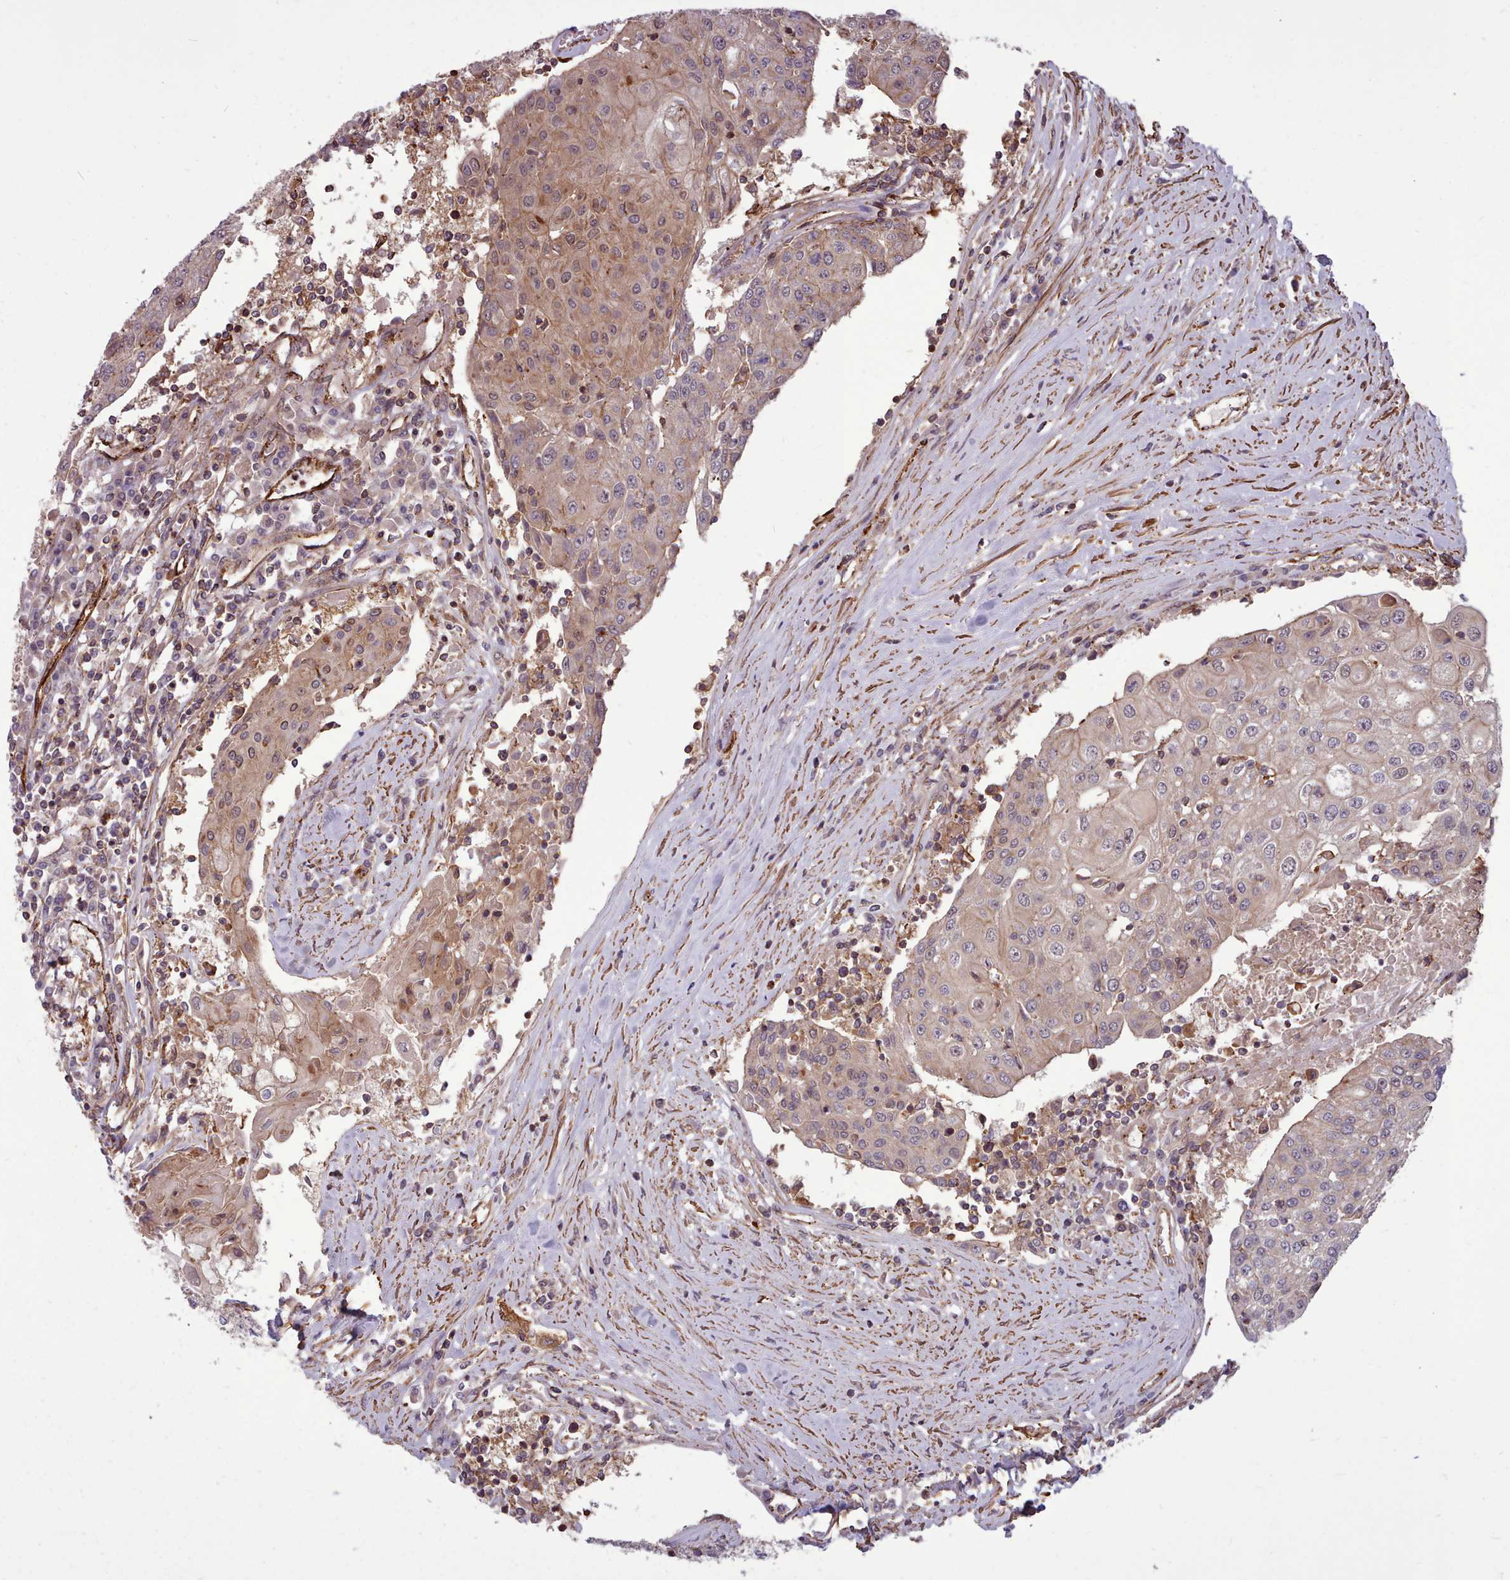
{"staining": {"intensity": "weak", "quantity": ">75%", "location": "cytoplasmic/membranous"}, "tissue": "urothelial cancer", "cell_type": "Tumor cells", "image_type": "cancer", "snomed": [{"axis": "morphology", "description": "Urothelial carcinoma, High grade"}, {"axis": "topography", "description": "Urinary bladder"}], "caption": "Immunohistochemistry (IHC) staining of high-grade urothelial carcinoma, which shows low levels of weak cytoplasmic/membranous expression in approximately >75% of tumor cells indicating weak cytoplasmic/membranous protein staining. The staining was performed using DAB (3,3'-diaminobenzidine) (brown) for protein detection and nuclei were counterstained in hematoxylin (blue).", "gene": "STUB1", "patient": {"sex": "female", "age": 85}}